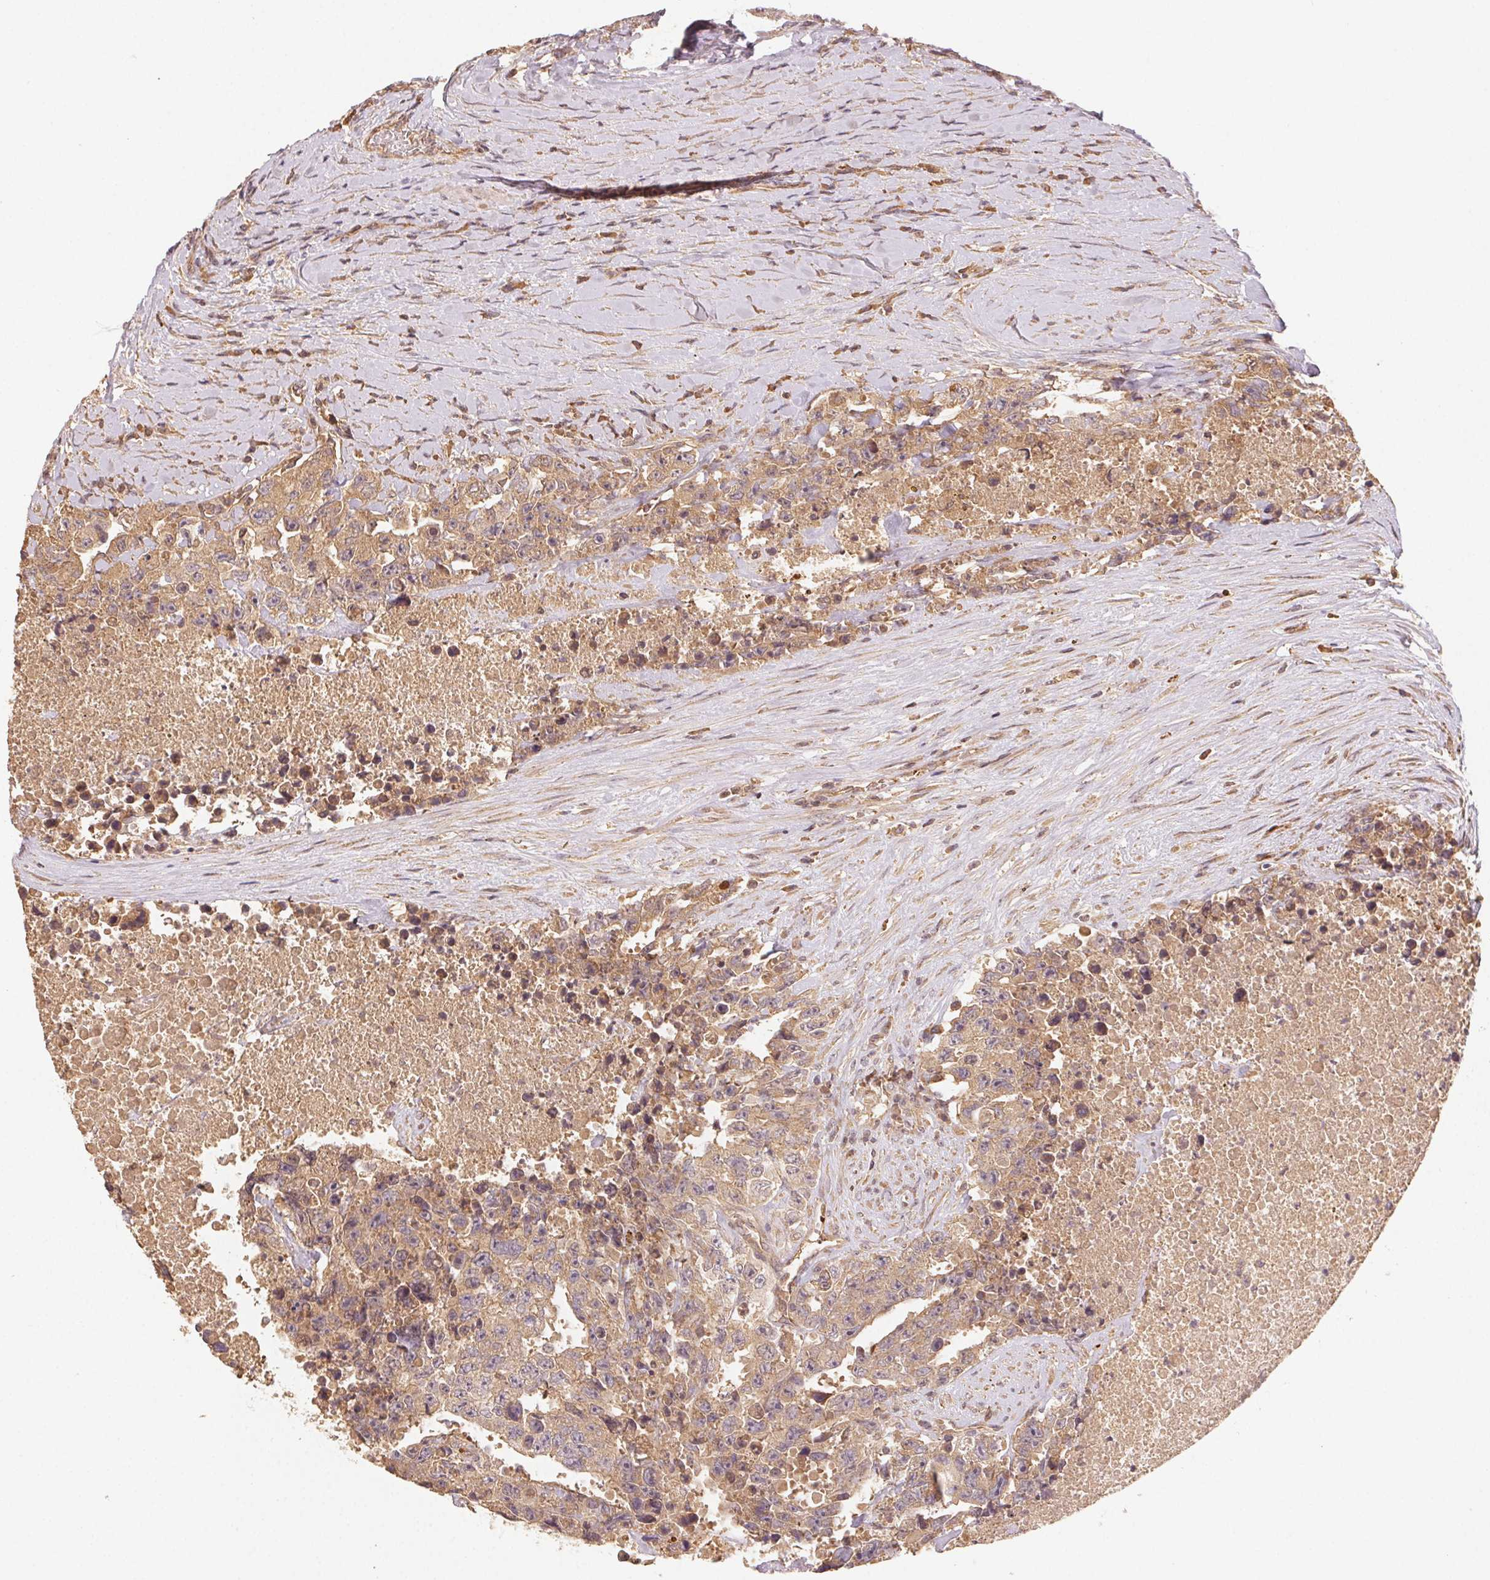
{"staining": {"intensity": "weak", "quantity": ">75%", "location": "cytoplasmic/membranous"}, "tissue": "testis cancer", "cell_type": "Tumor cells", "image_type": "cancer", "snomed": [{"axis": "morphology", "description": "Carcinoma, Embryonal, NOS"}, {"axis": "topography", "description": "Testis"}], "caption": "Human testis cancer stained with a brown dye displays weak cytoplasmic/membranous positive expression in approximately >75% of tumor cells.", "gene": "RALA", "patient": {"sex": "male", "age": 24}}